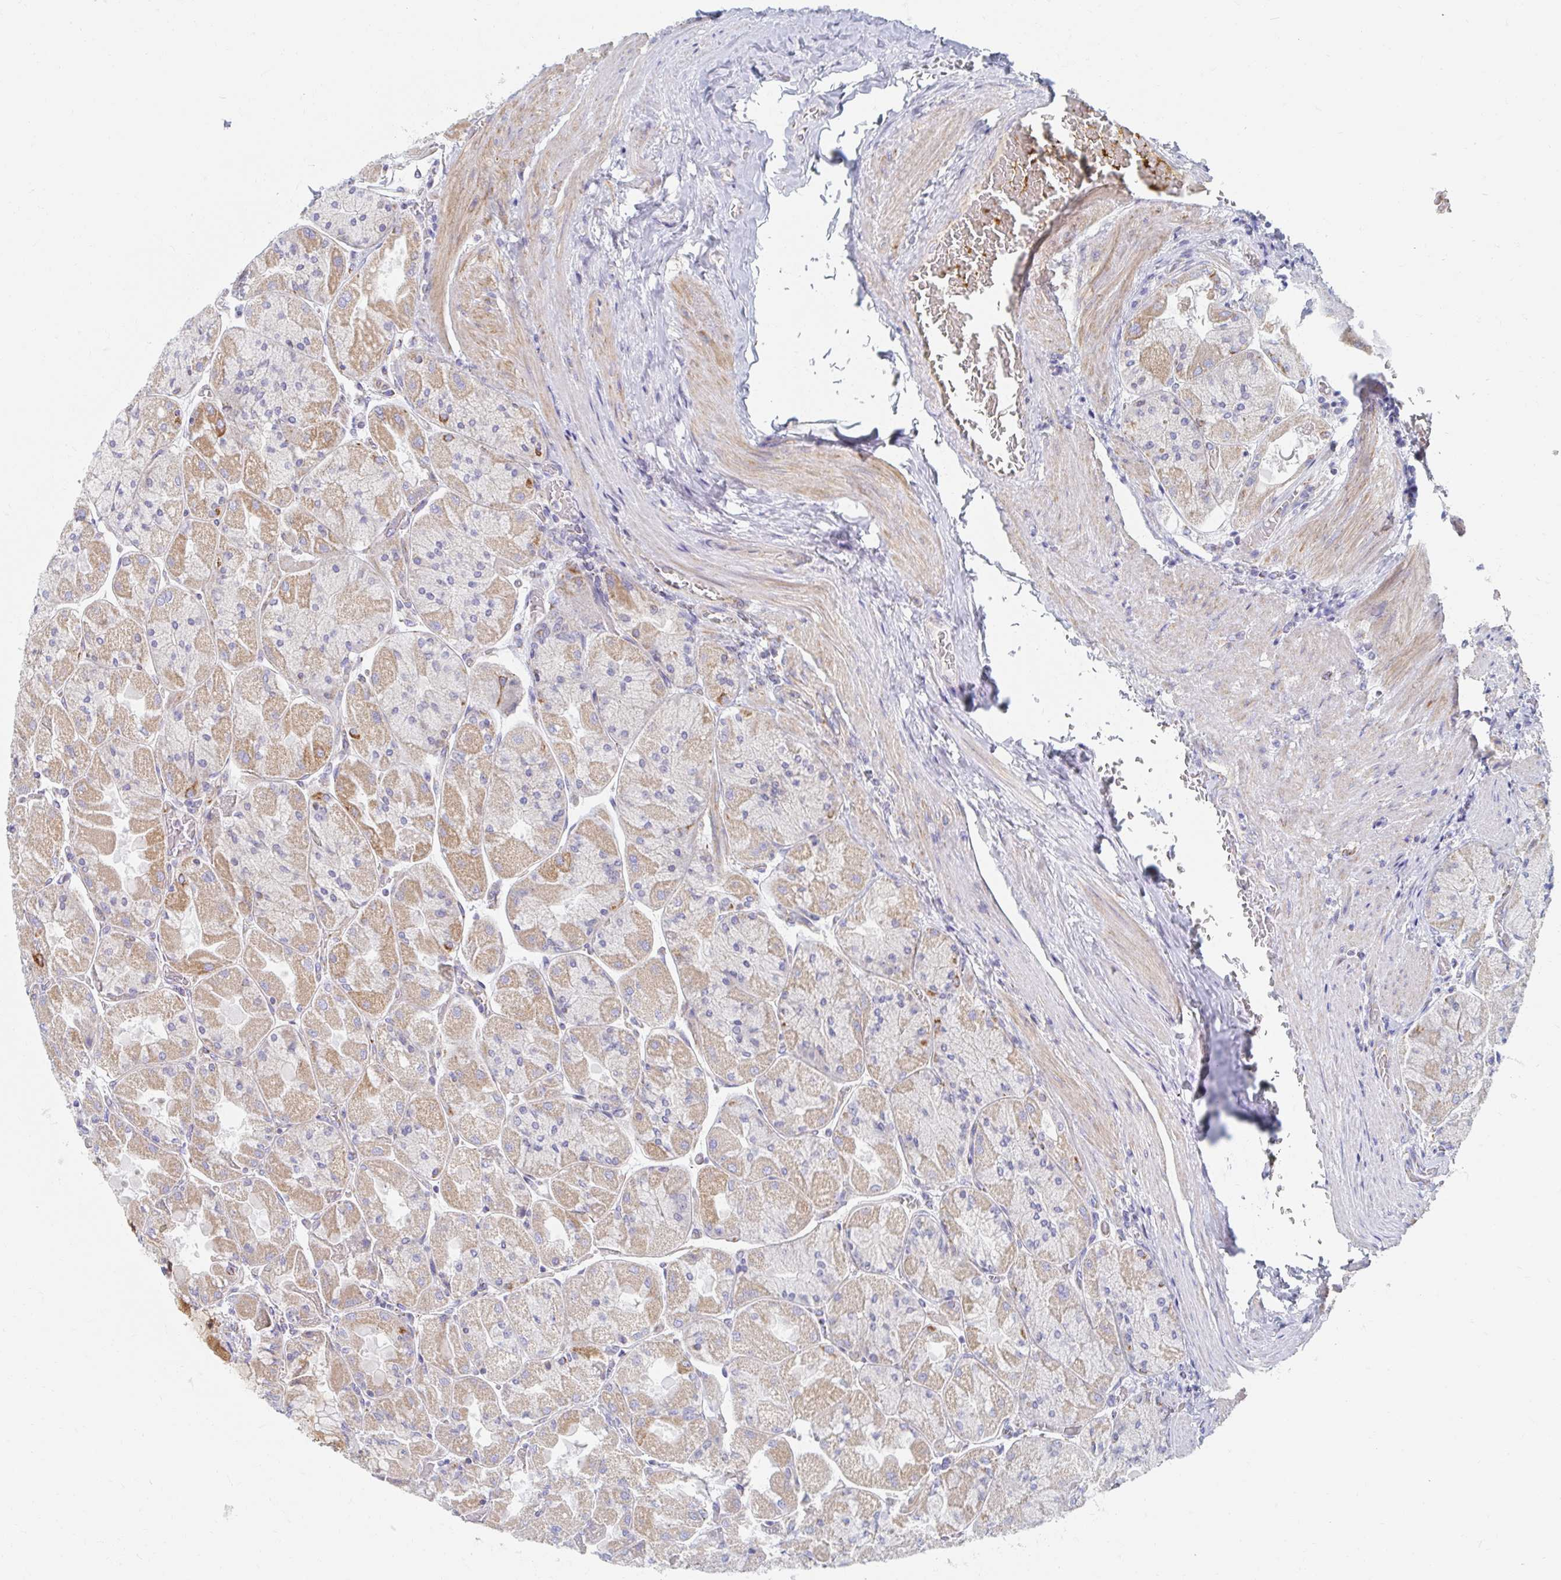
{"staining": {"intensity": "moderate", "quantity": "25%-75%", "location": "cytoplasmic/membranous"}, "tissue": "stomach", "cell_type": "Glandular cells", "image_type": "normal", "snomed": [{"axis": "morphology", "description": "Normal tissue, NOS"}, {"axis": "topography", "description": "Stomach"}], "caption": "IHC photomicrograph of benign stomach stained for a protein (brown), which reveals medium levels of moderate cytoplasmic/membranous expression in approximately 25%-75% of glandular cells.", "gene": "MAVS", "patient": {"sex": "female", "age": 61}}